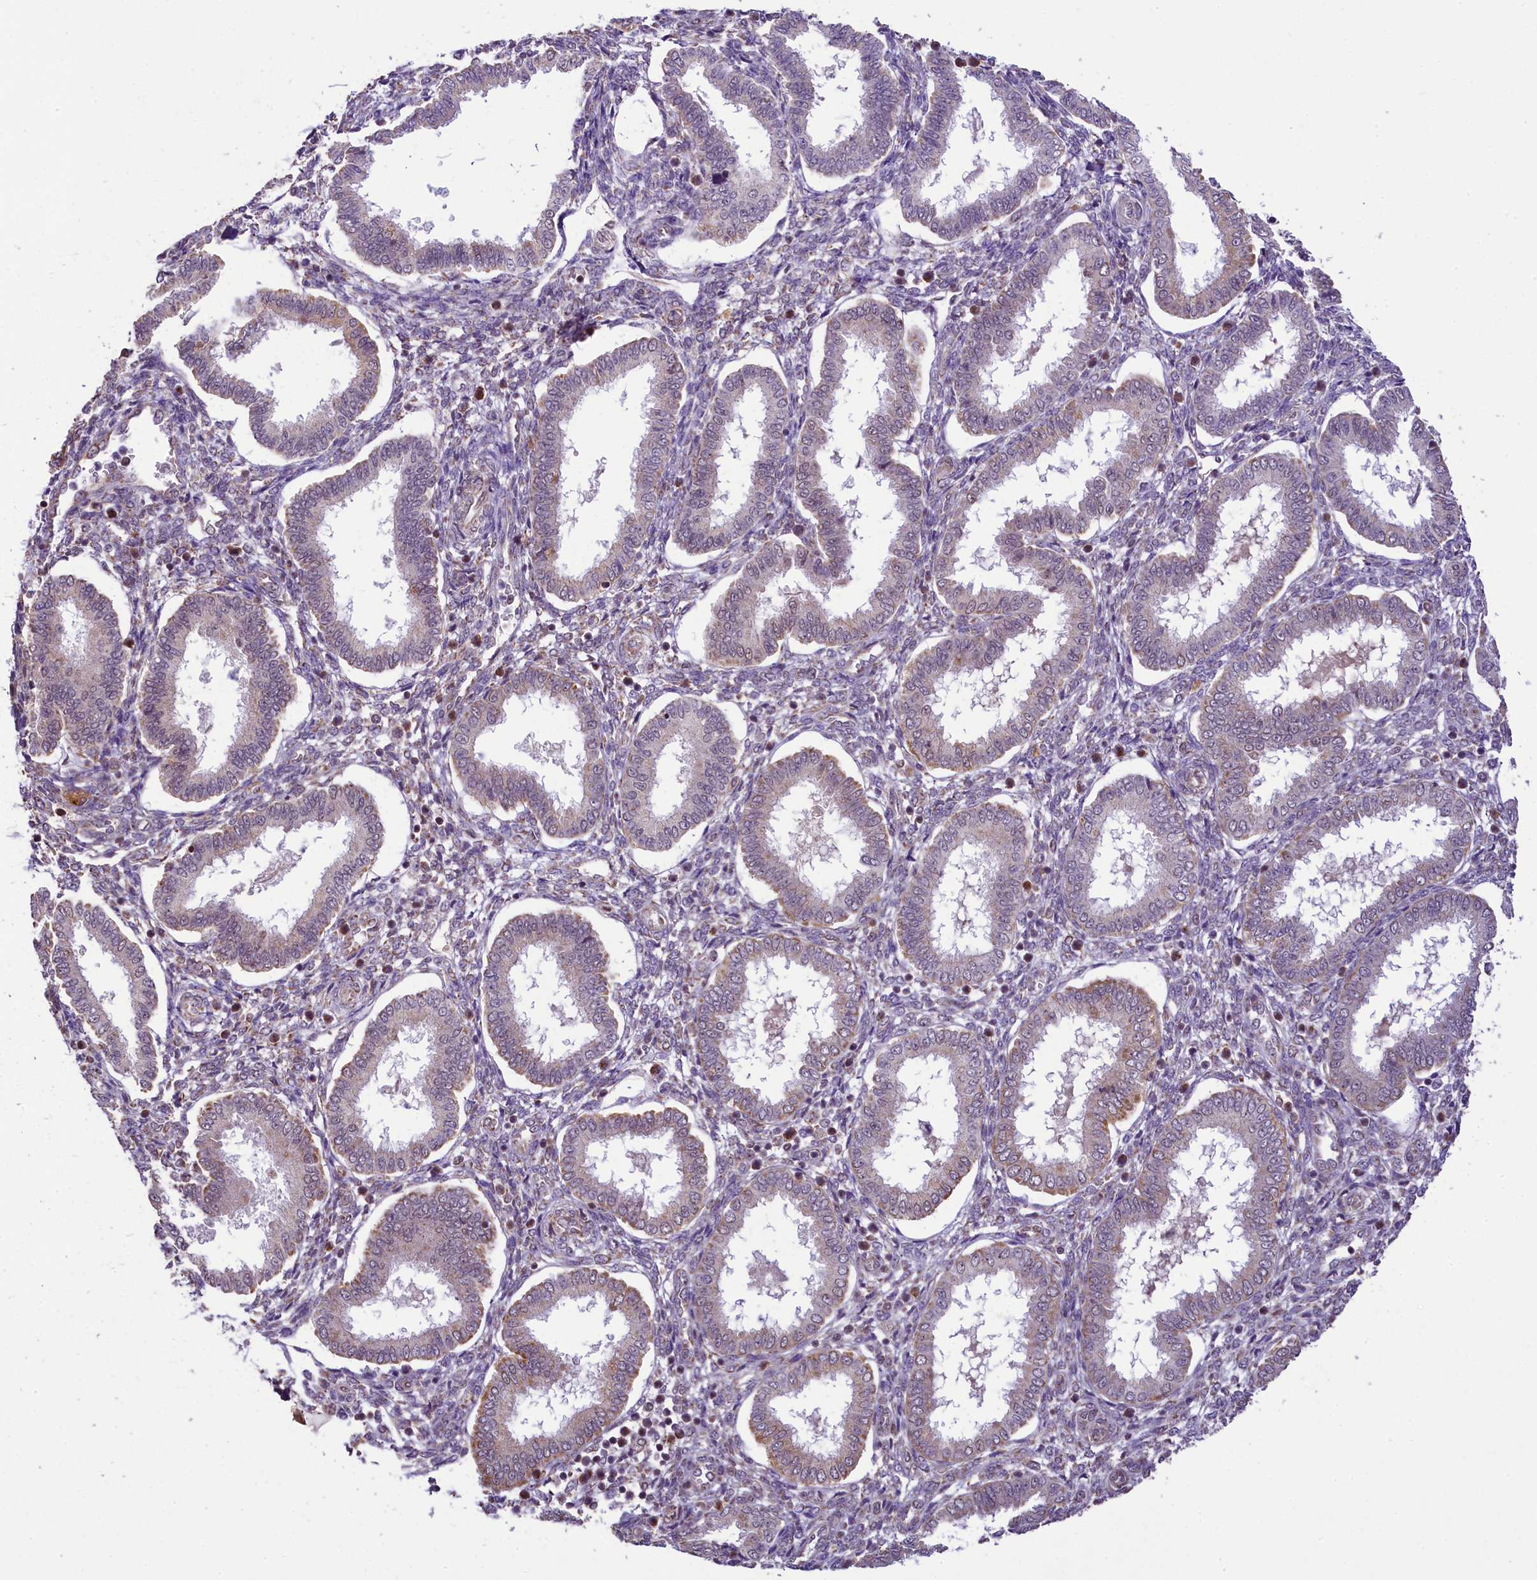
{"staining": {"intensity": "moderate", "quantity": "25%-75%", "location": "cytoplasmic/membranous,nuclear"}, "tissue": "endometrium", "cell_type": "Cells in endometrial stroma", "image_type": "normal", "snomed": [{"axis": "morphology", "description": "Normal tissue, NOS"}, {"axis": "topography", "description": "Endometrium"}], "caption": "Immunohistochemistry (IHC) of unremarkable endometrium displays medium levels of moderate cytoplasmic/membranous,nuclear staining in approximately 25%-75% of cells in endometrial stroma. Nuclei are stained in blue.", "gene": "PAF1", "patient": {"sex": "female", "age": 24}}